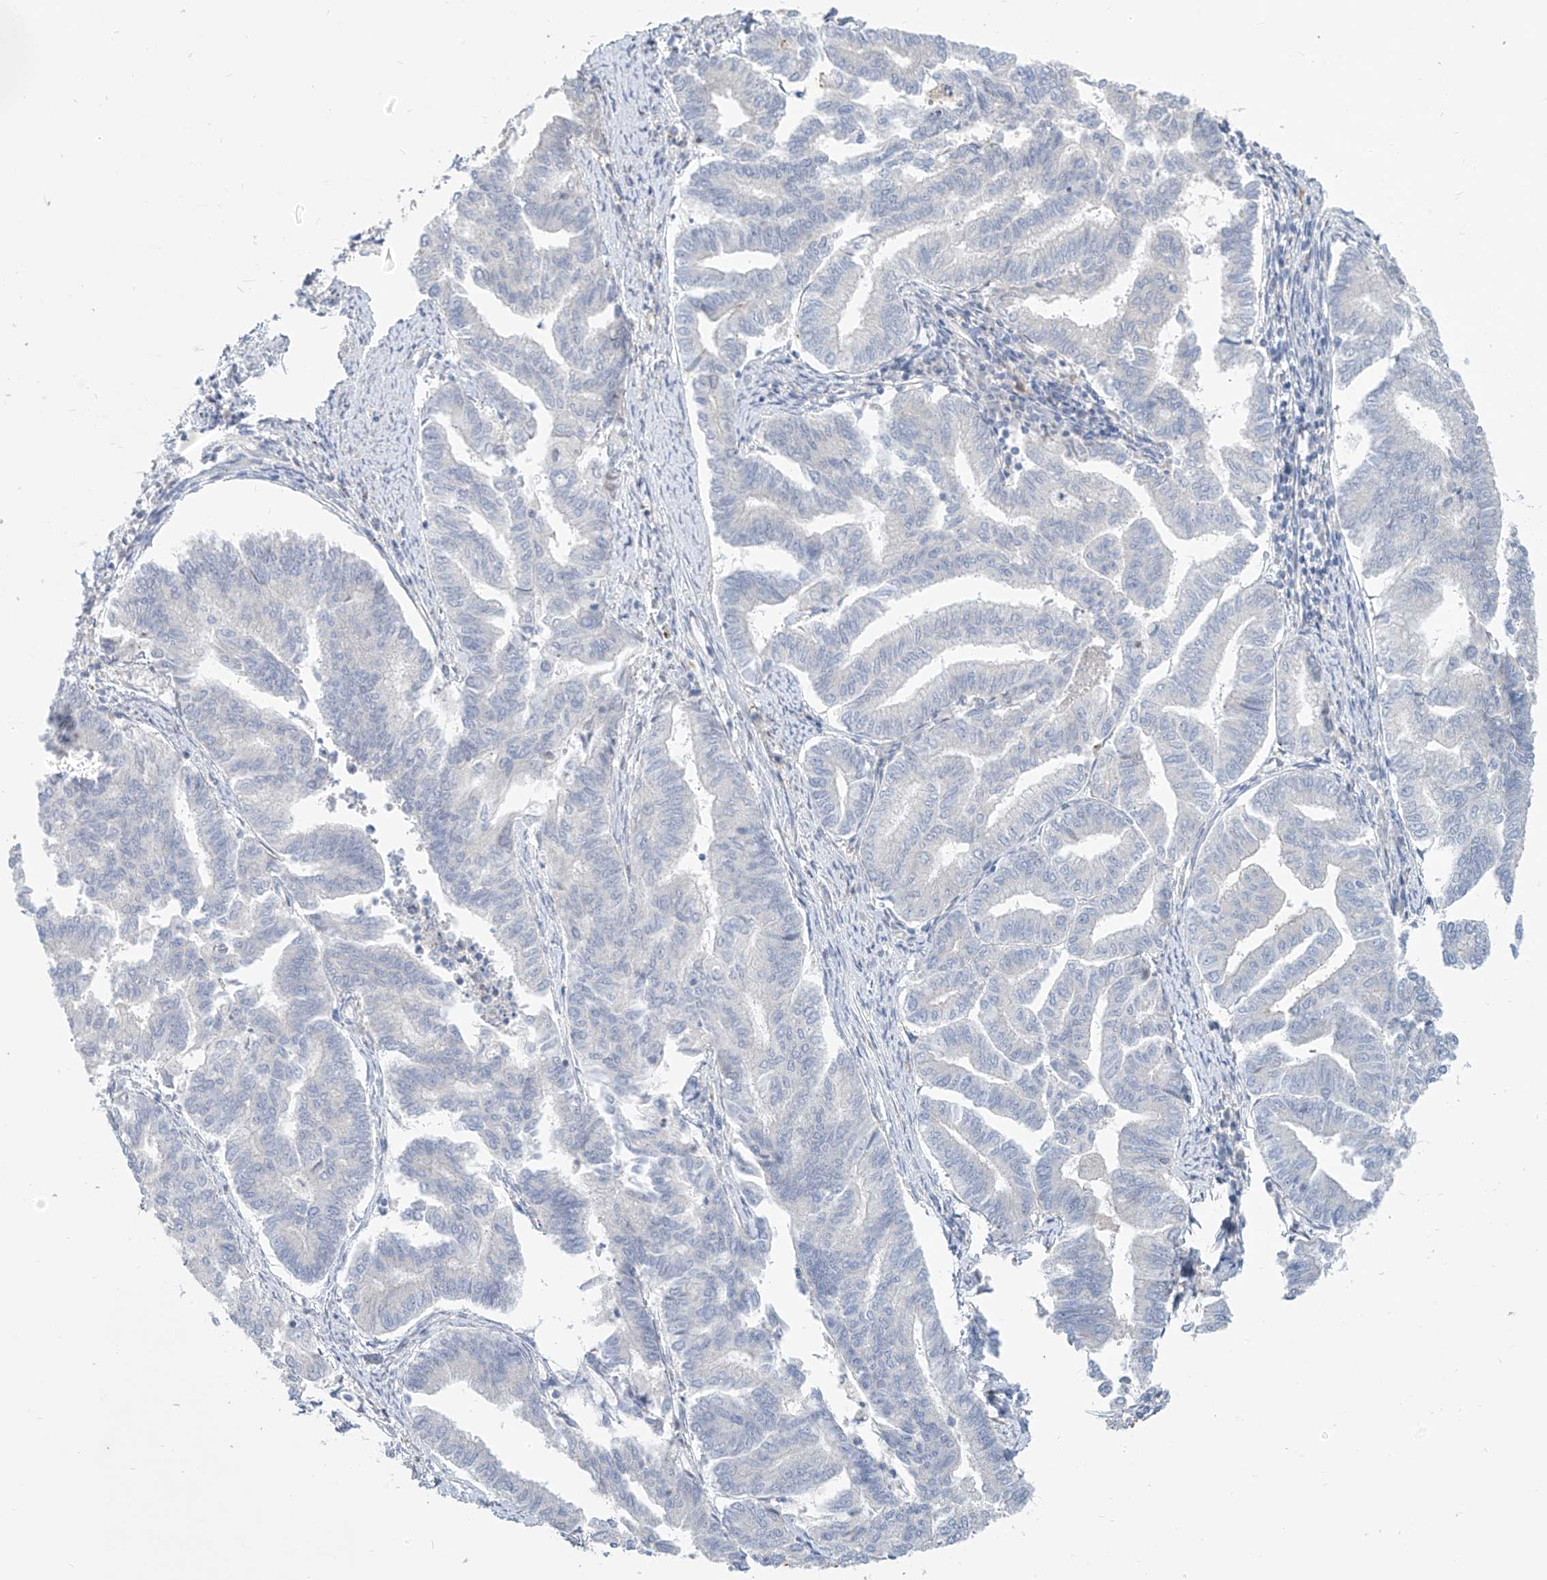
{"staining": {"intensity": "negative", "quantity": "none", "location": "none"}, "tissue": "endometrial cancer", "cell_type": "Tumor cells", "image_type": "cancer", "snomed": [{"axis": "morphology", "description": "Adenocarcinoma, NOS"}, {"axis": "topography", "description": "Endometrium"}], "caption": "DAB (3,3'-diaminobenzidine) immunohistochemical staining of endometrial adenocarcinoma shows no significant expression in tumor cells.", "gene": "KRTAP25-1", "patient": {"sex": "female", "age": 79}}